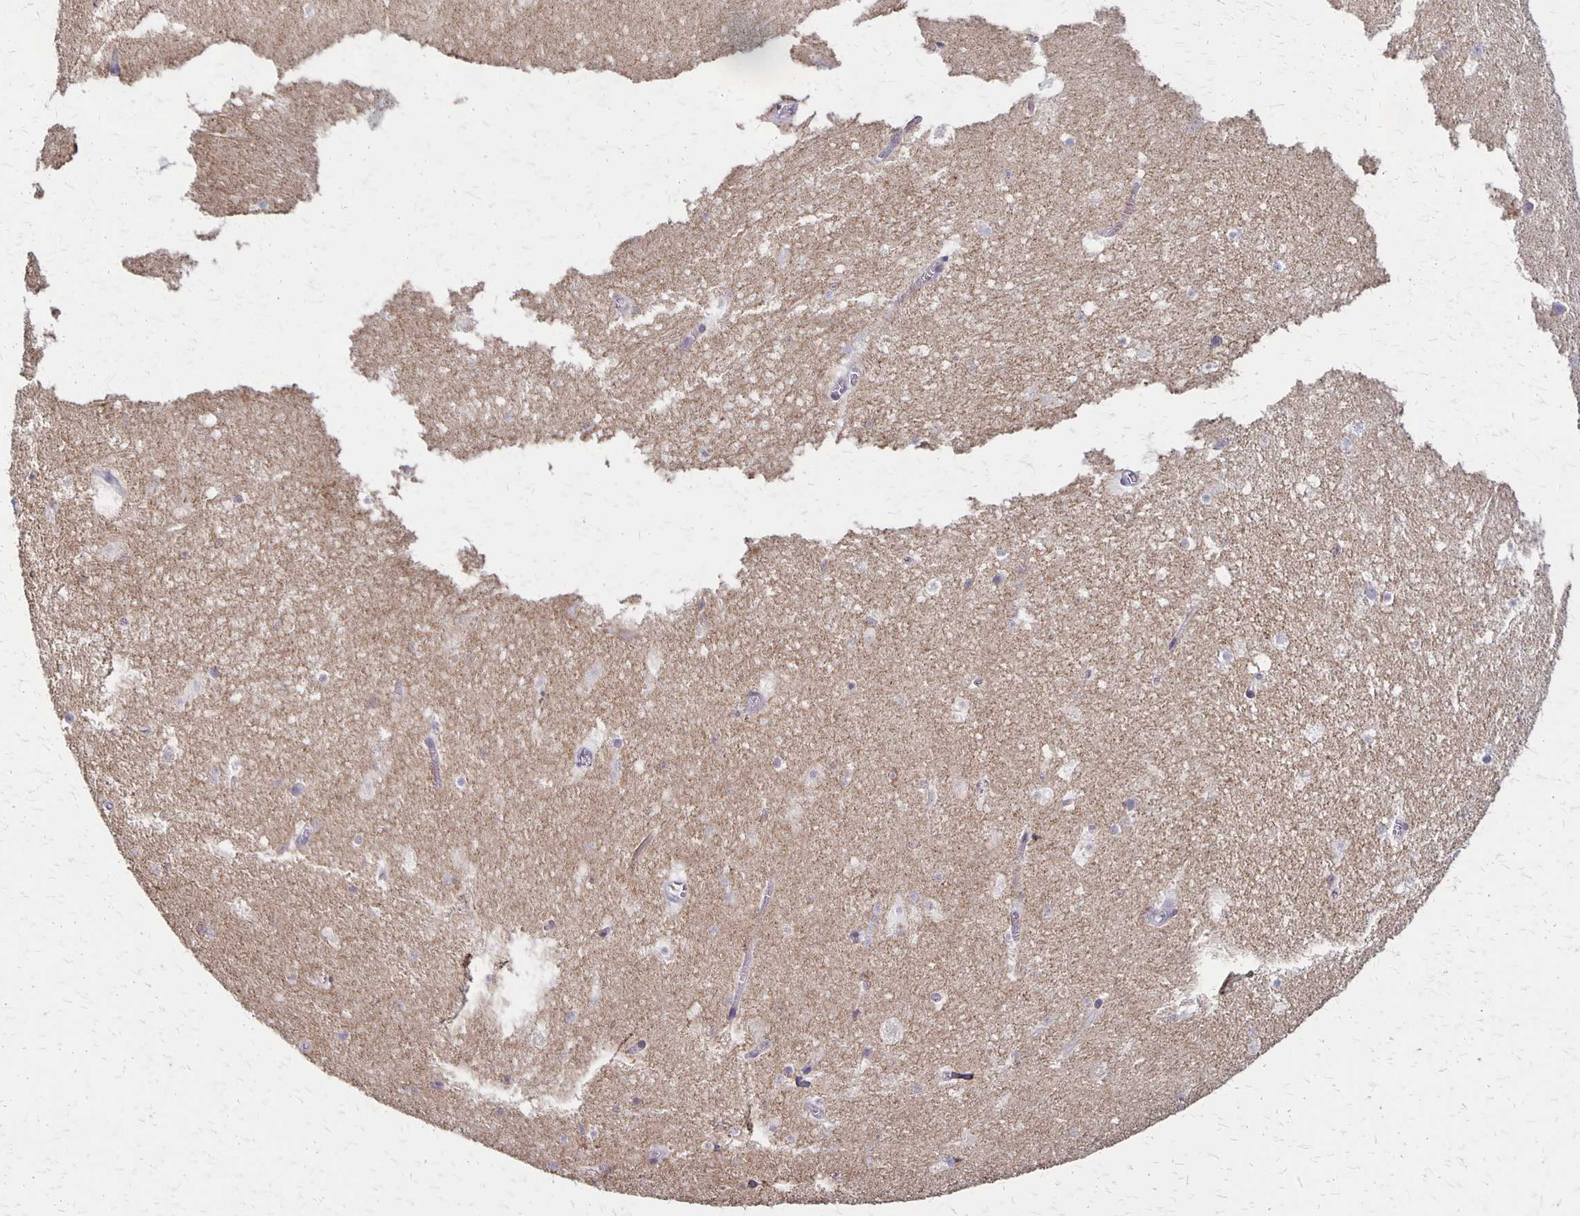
{"staining": {"intensity": "negative", "quantity": "none", "location": "none"}, "tissue": "hippocampus", "cell_type": "Glial cells", "image_type": "normal", "snomed": [{"axis": "morphology", "description": "Normal tissue, NOS"}, {"axis": "topography", "description": "Hippocampus"}], "caption": "Immunohistochemistry histopathology image of unremarkable hippocampus: hippocampus stained with DAB (3,3'-diaminobenzidine) reveals no significant protein expression in glial cells.", "gene": "SEPTIN5", "patient": {"sex": "female", "age": 42}}